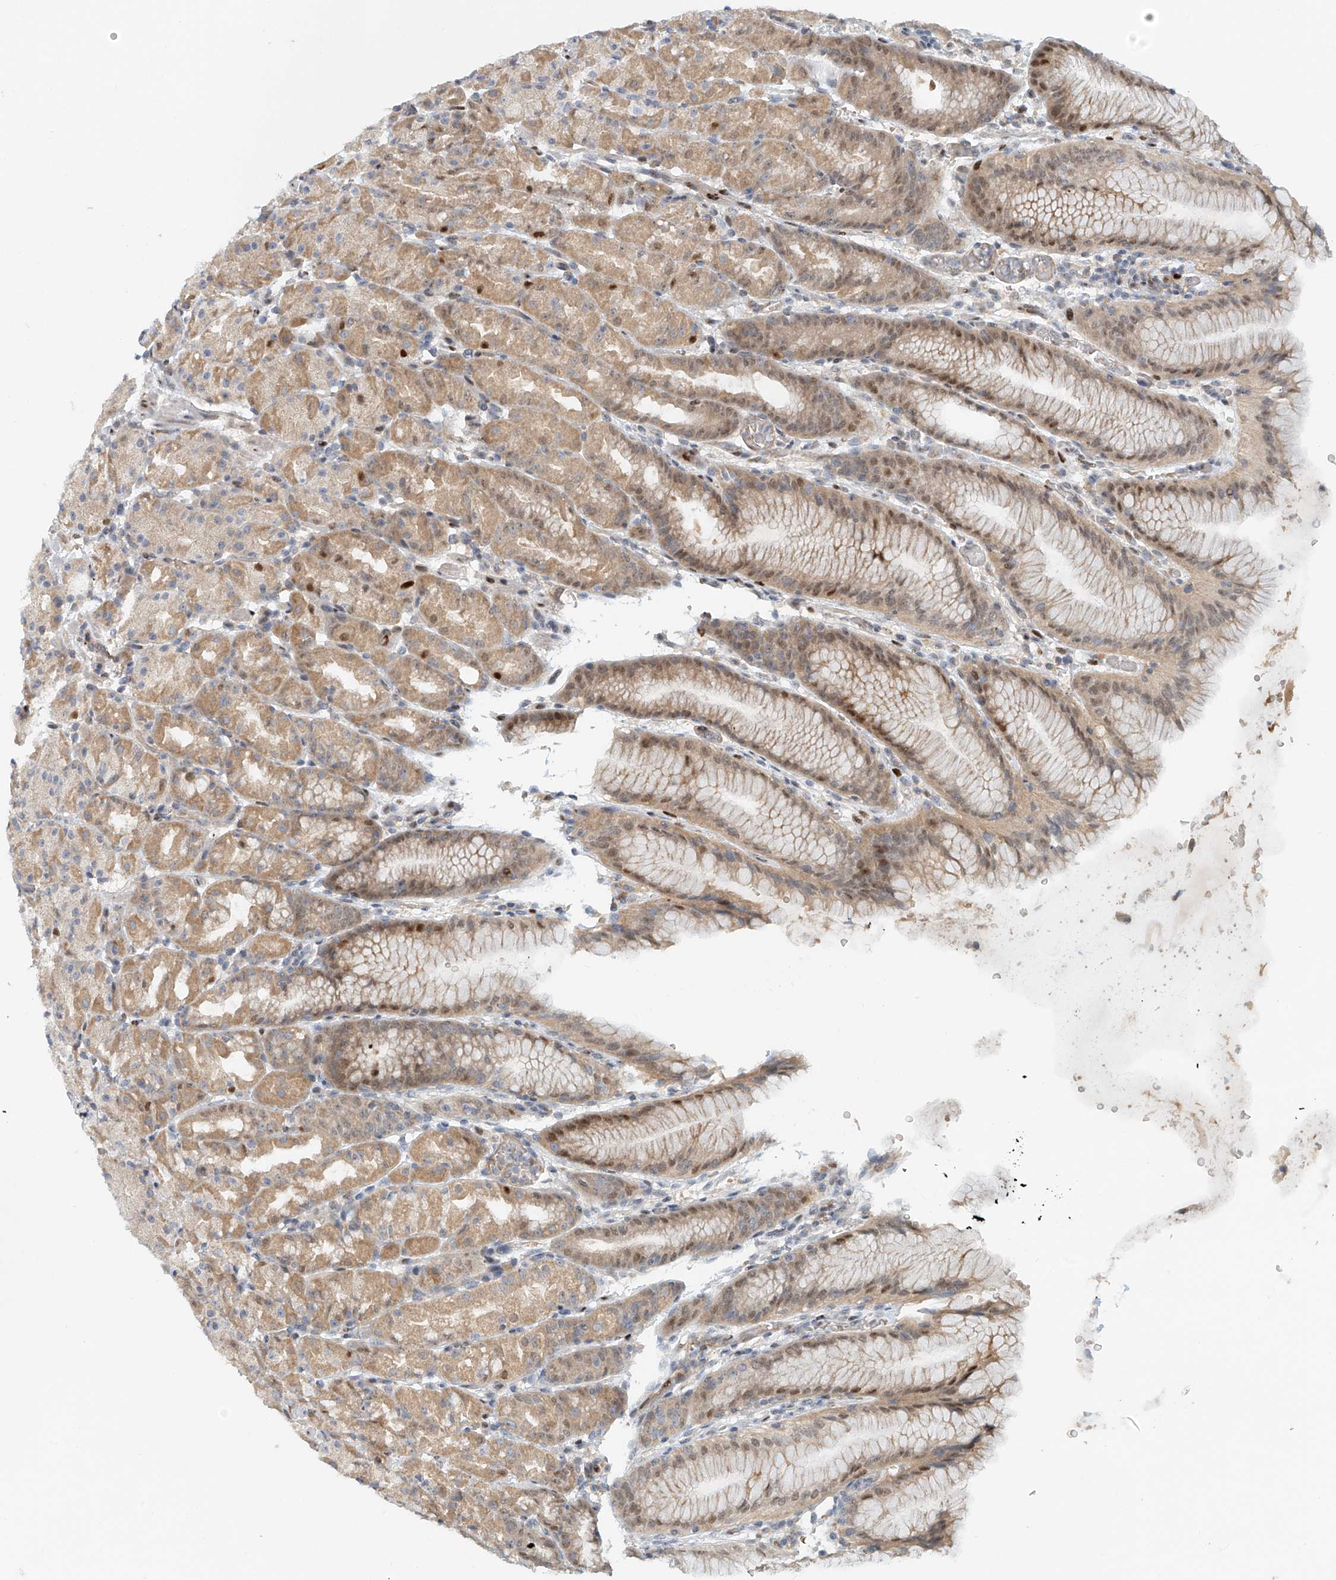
{"staining": {"intensity": "moderate", "quantity": "25%-75%", "location": "cytoplasmic/membranous,nuclear"}, "tissue": "stomach", "cell_type": "Glandular cells", "image_type": "normal", "snomed": [{"axis": "morphology", "description": "Normal tissue, NOS"}, {"axis": "topography", "description": "Stomach, upper"}], "caption": "Immunohistochemical staining of unremarkable stomach exhibits moderate cytoplasmic/membranous,nuclear protein staining in approximately 25%-75% of glandular cells.", "gene": "ZNF514", "patient": {"sex": "male", "age": 48}}